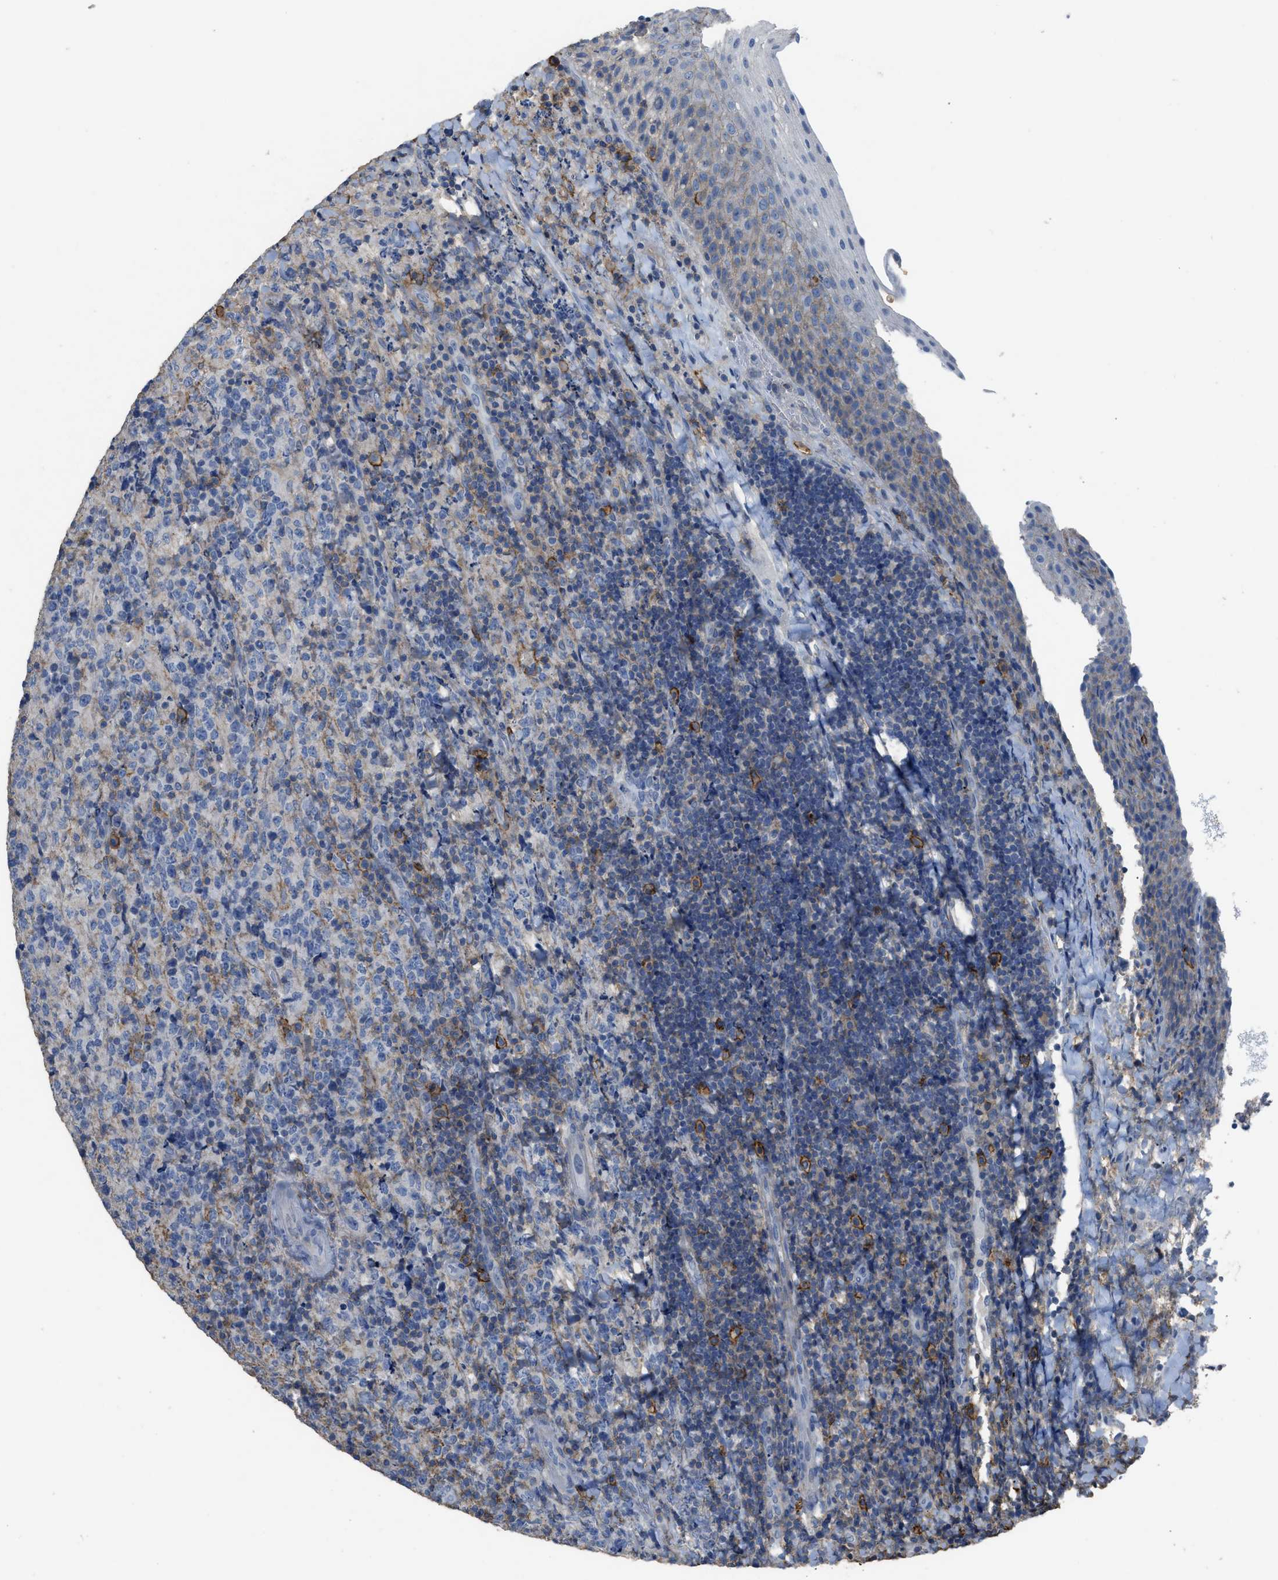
{"staining": {"intensity": "weak", "quantity": "<25%", "location": "cytoplasmic/membranous"}, "tissue": "lymphoma", "cell_type": "Tumor cells", "image_type": "cancer", "snomed": [{"axis": "morphology", "description": "Malignant lymphoma, non-Hodgkin's type, High grade"}, {"axis": "topography", "description": "Tonsil"}], "caption": "Lymphoma was stained to show a protein in brown. There is no significant staining in tumor cells.", "gene": "OR51E1", "patient": {"sex": "female", "age": 36}}